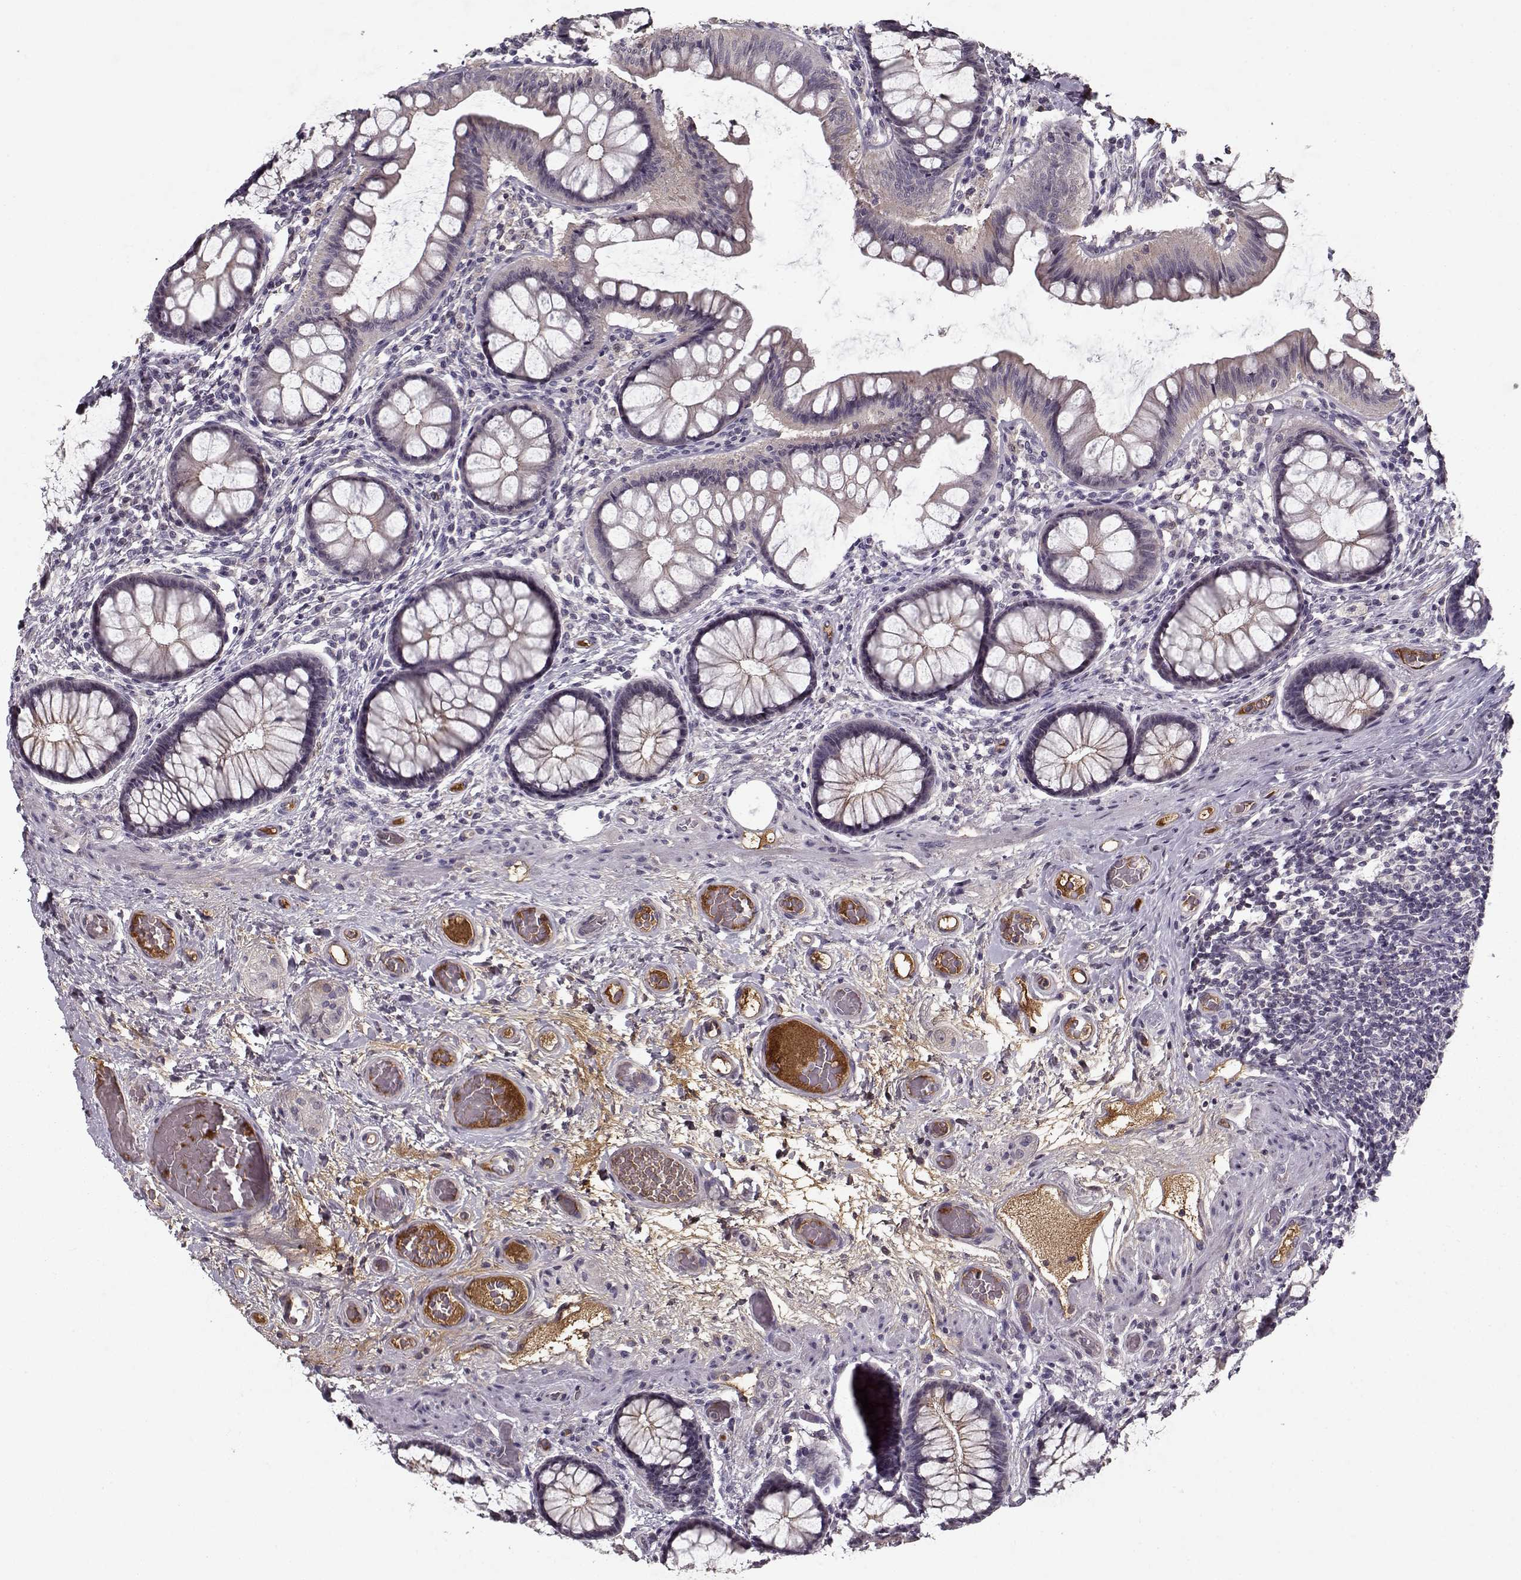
{"staining": {"intensity": "negative", "quantity": "none", "location": "none"}, "tissue": "colon", "cell_type": "Endothelial cells", "image_type": "normal", "snomed": [{"axis": "morphology", "description": "Normal tissue, NOS"}, {"axis": "topography", "description": "Colon"}], "caption": "Endothelial cells show no significant positivity in benign colon.", "gene": "AFM", "patient": {"sex": "female", "age": 65}}